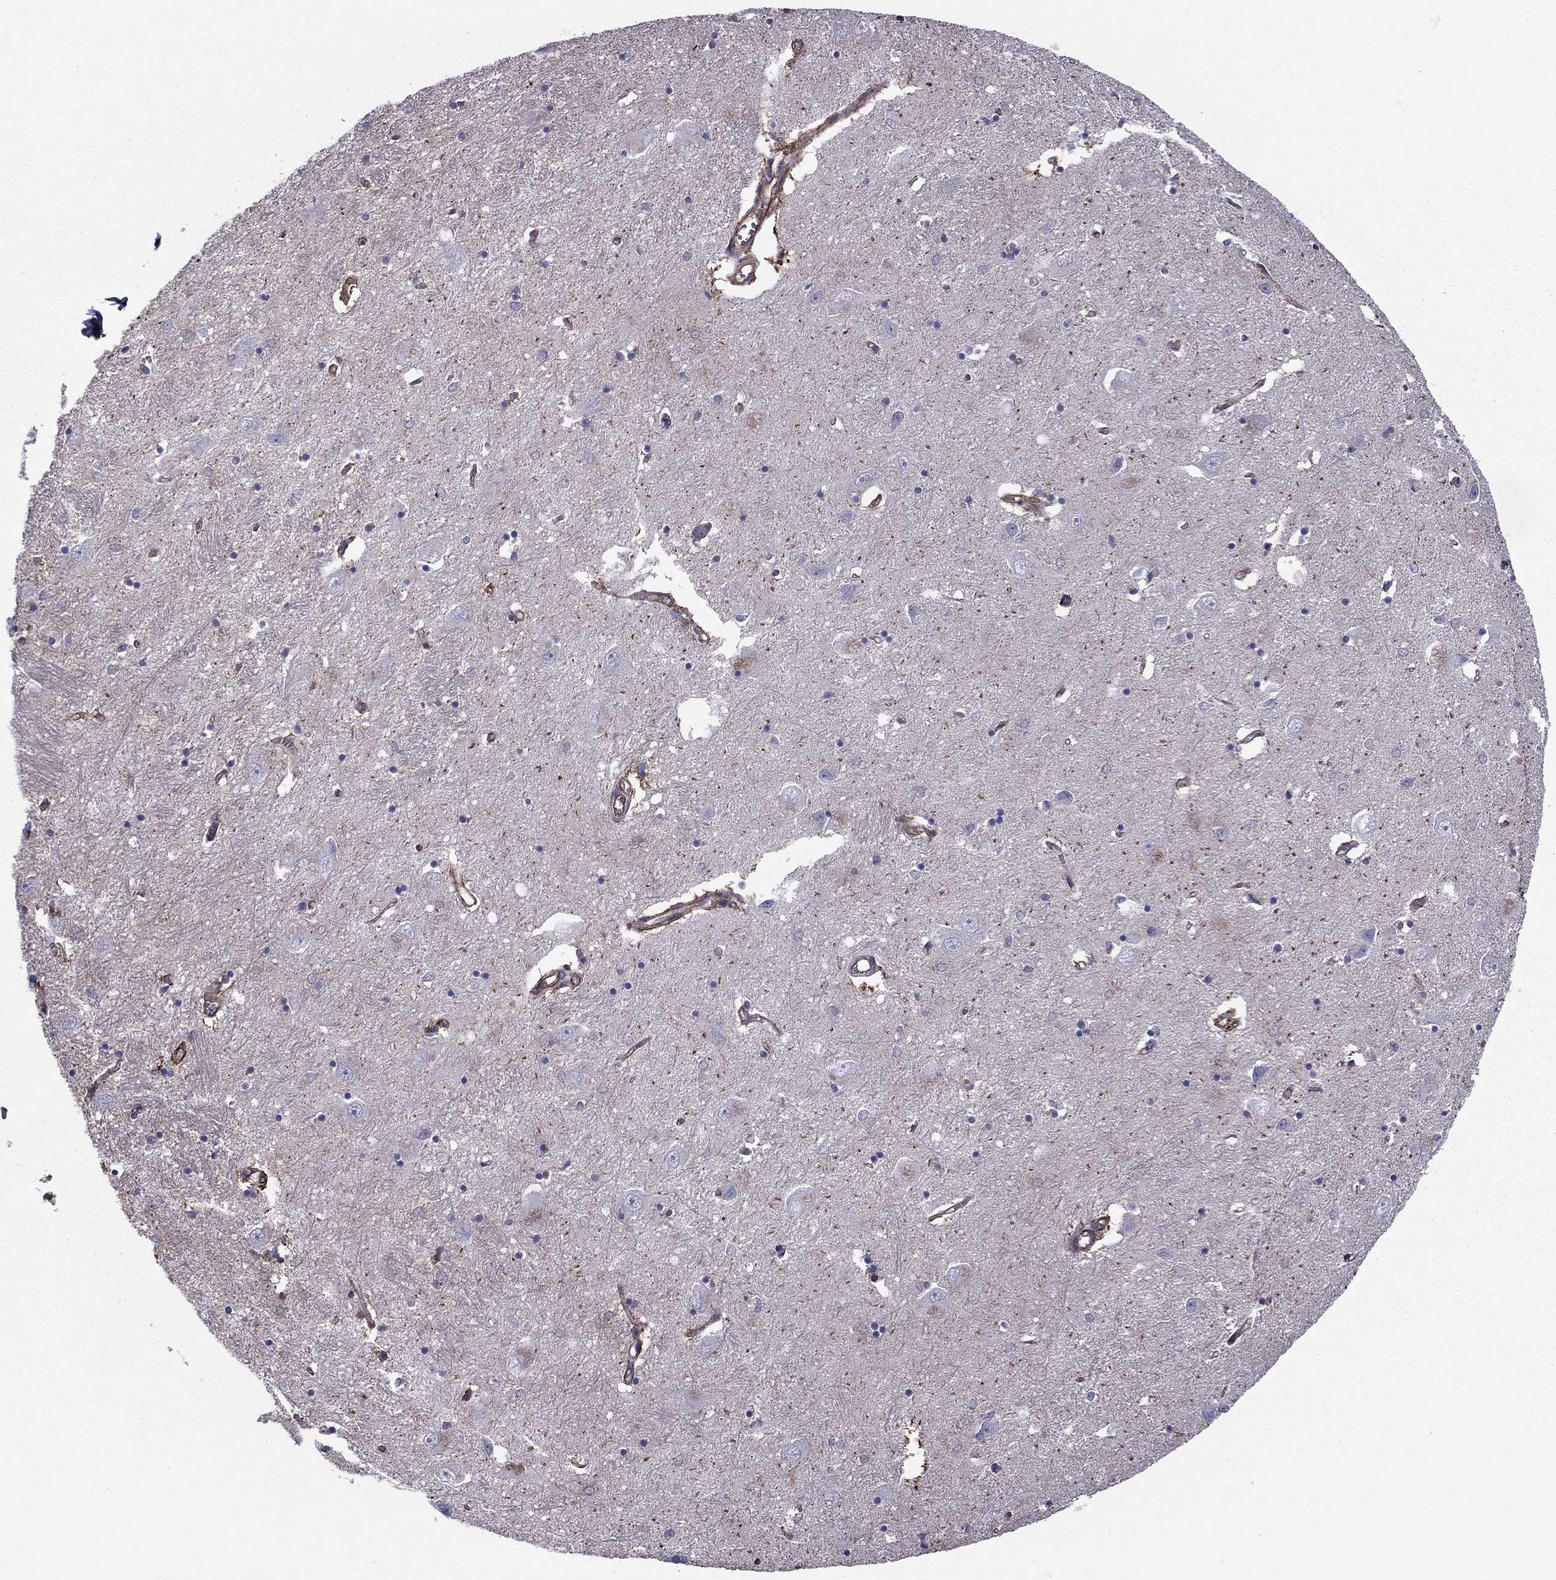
{"staining": {"intensity": "moderate", "quantity": "<25%", "location": "cytoplasmic/membranous"}, "tissue": "caudate", "cell_type": "Glial cells", "image_type": "normal", "snomed": [{"axis": "morphology", "description": "Normal tissue, NOS"}, {"axis": "topography", "description": "Lateral ventricle wall"}], "caption": "DAB immunohistochemical staining of normal human caudate reveals moderate cytoplasmic/membranous protein positivity in approximately <25% of glial cells.", "gene": "SHMT1", "patient": {"sex": "male", "age": 54}}